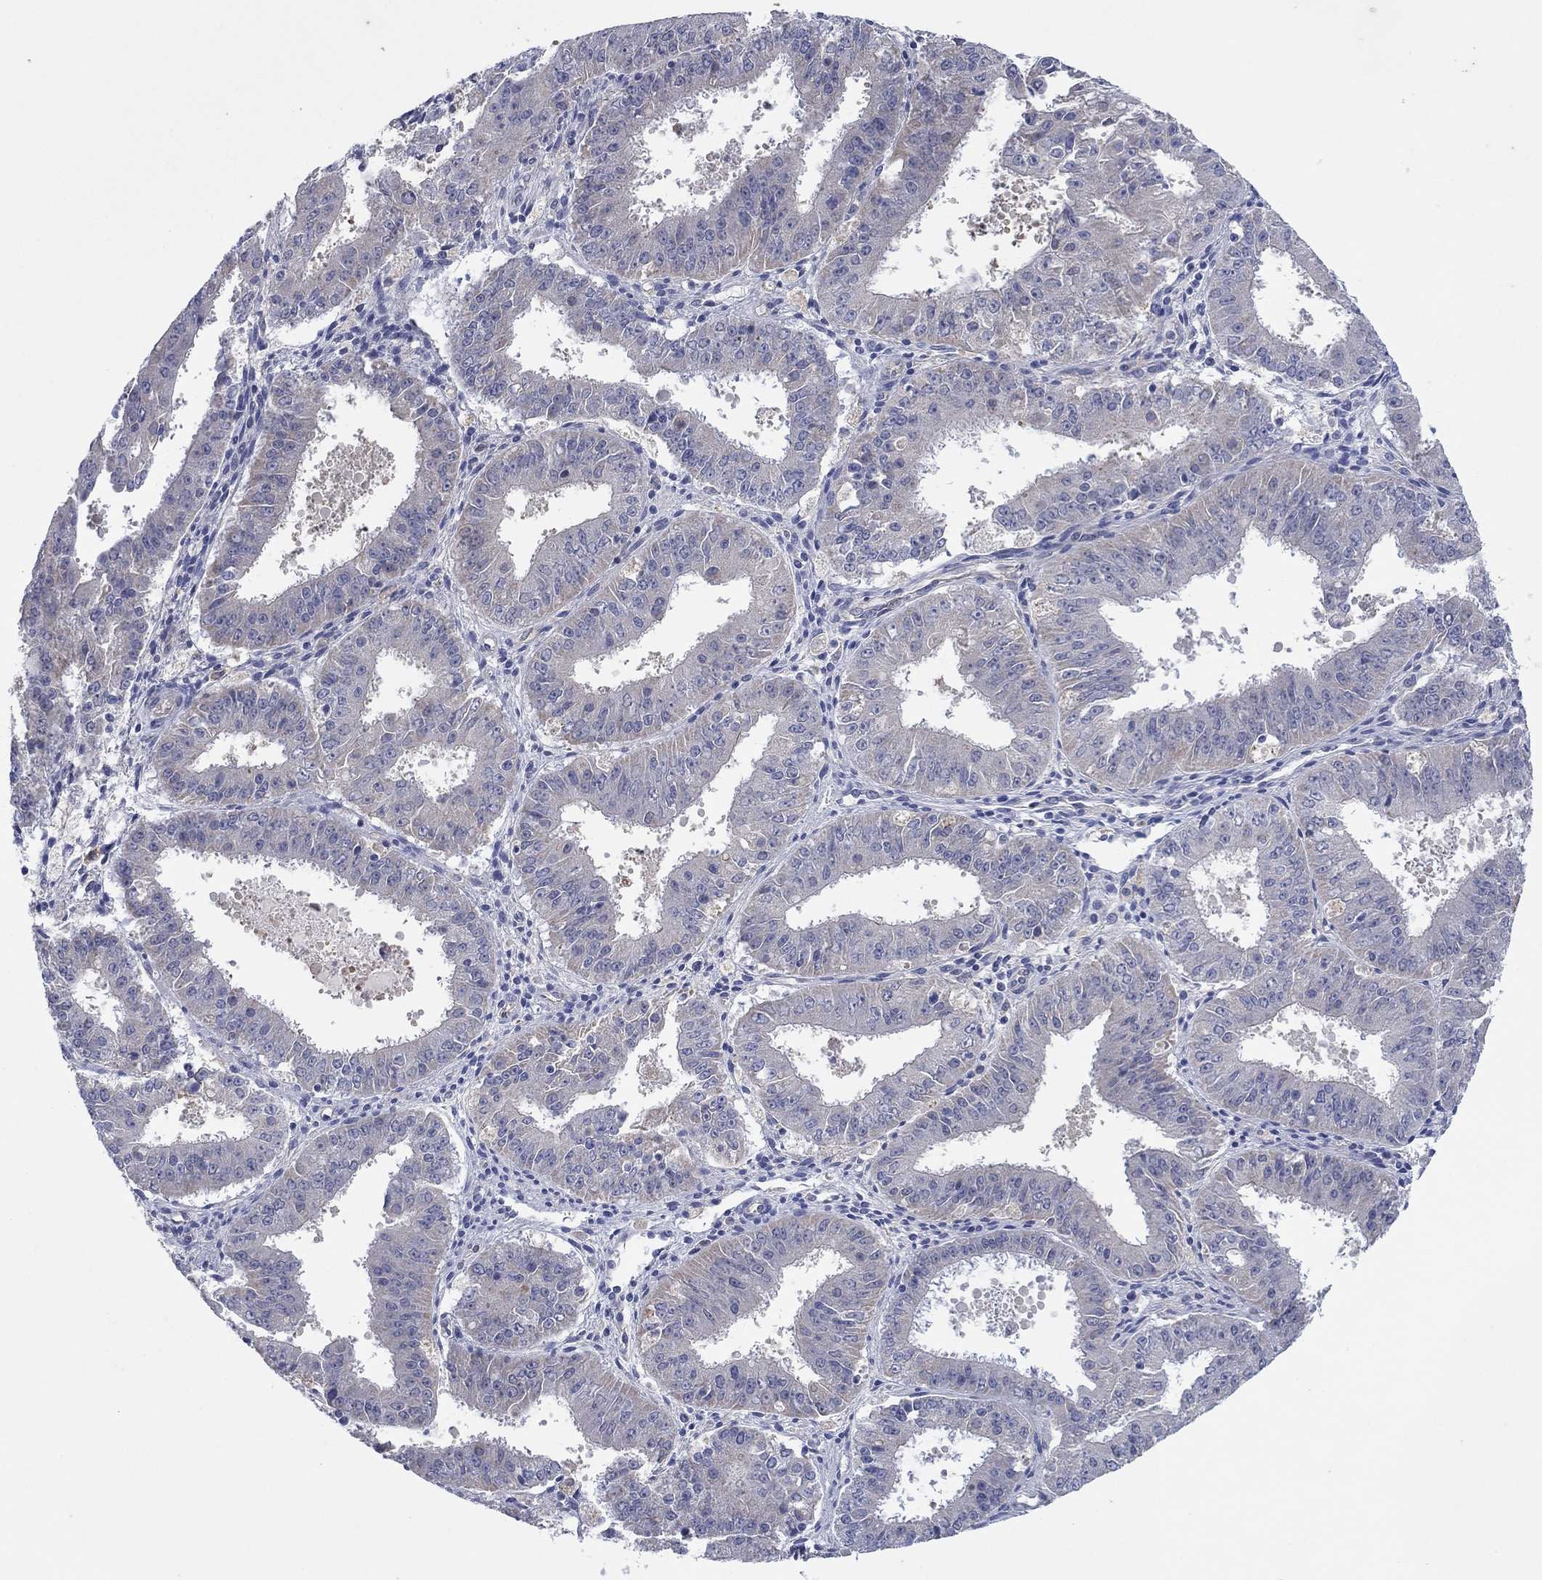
{"staining": {"intensity": "negative", "quantity": "none", "location": "none"}, "tissue": "ovarian cancer", "cell_type": "Tumor cells", "image_type": "cancer", "snomed": [{"axis": "morphology", "description": "Carcinoma, endometroid"}, {"axis": "topography", "description": "Ovary"}], "caption": "Ovarian cancer (endometroid carcinoma) was stained to show a protein in brown. There is no significant staining in tumor cells.", "gene": "PLCL2", "patient": {"sex": "female", "age": 42}}